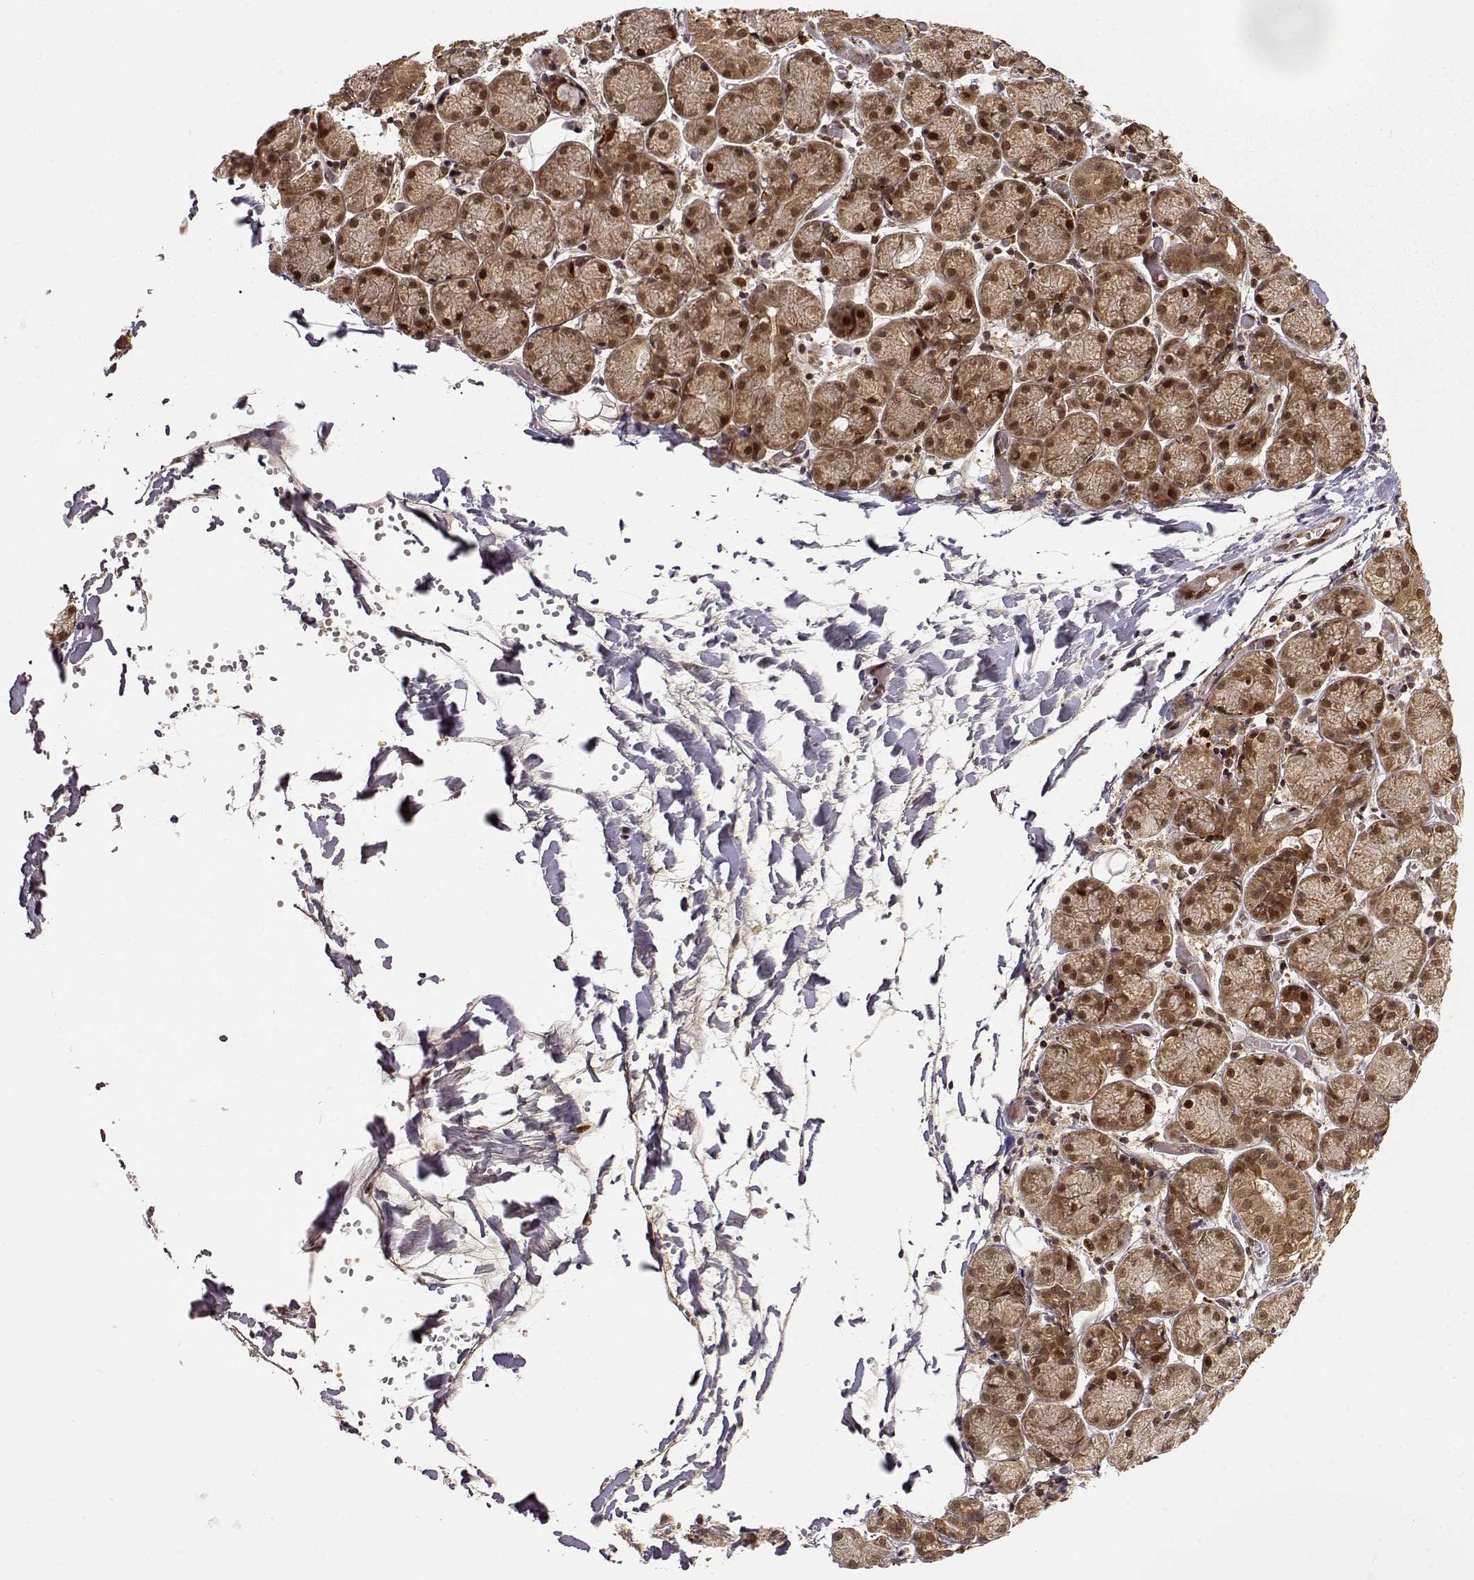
{"staining": {"intensity": "strong", "quantity": ">75%", "location": "cytoplasmic/membranous,nuclear"}, "tissue": "salivary gland", "cell_type": "Glandular cells", "image_type": "normal", "snomed": [{"axis": "morphology", "description": "Normal tissue, NOS"}, {"axis": "topography", "description": "Salivary gland"}, {"axis": "topography", "description": "Peripheral nerve tissue"}], "caption": "Glandular cells display strong cytoplasmic/membranous,nuclear expression in about >75% of cells in unremarkable salivary gland. The staining was performed using DAB (3,3'-diaminobenzidine) to visualize the protein expression in brown, while the nuclei were stained in blue with hematoxylin (Magnification: 20x).", "gene": "MAEA", "patient": {"sex": "female", "age": 24}}